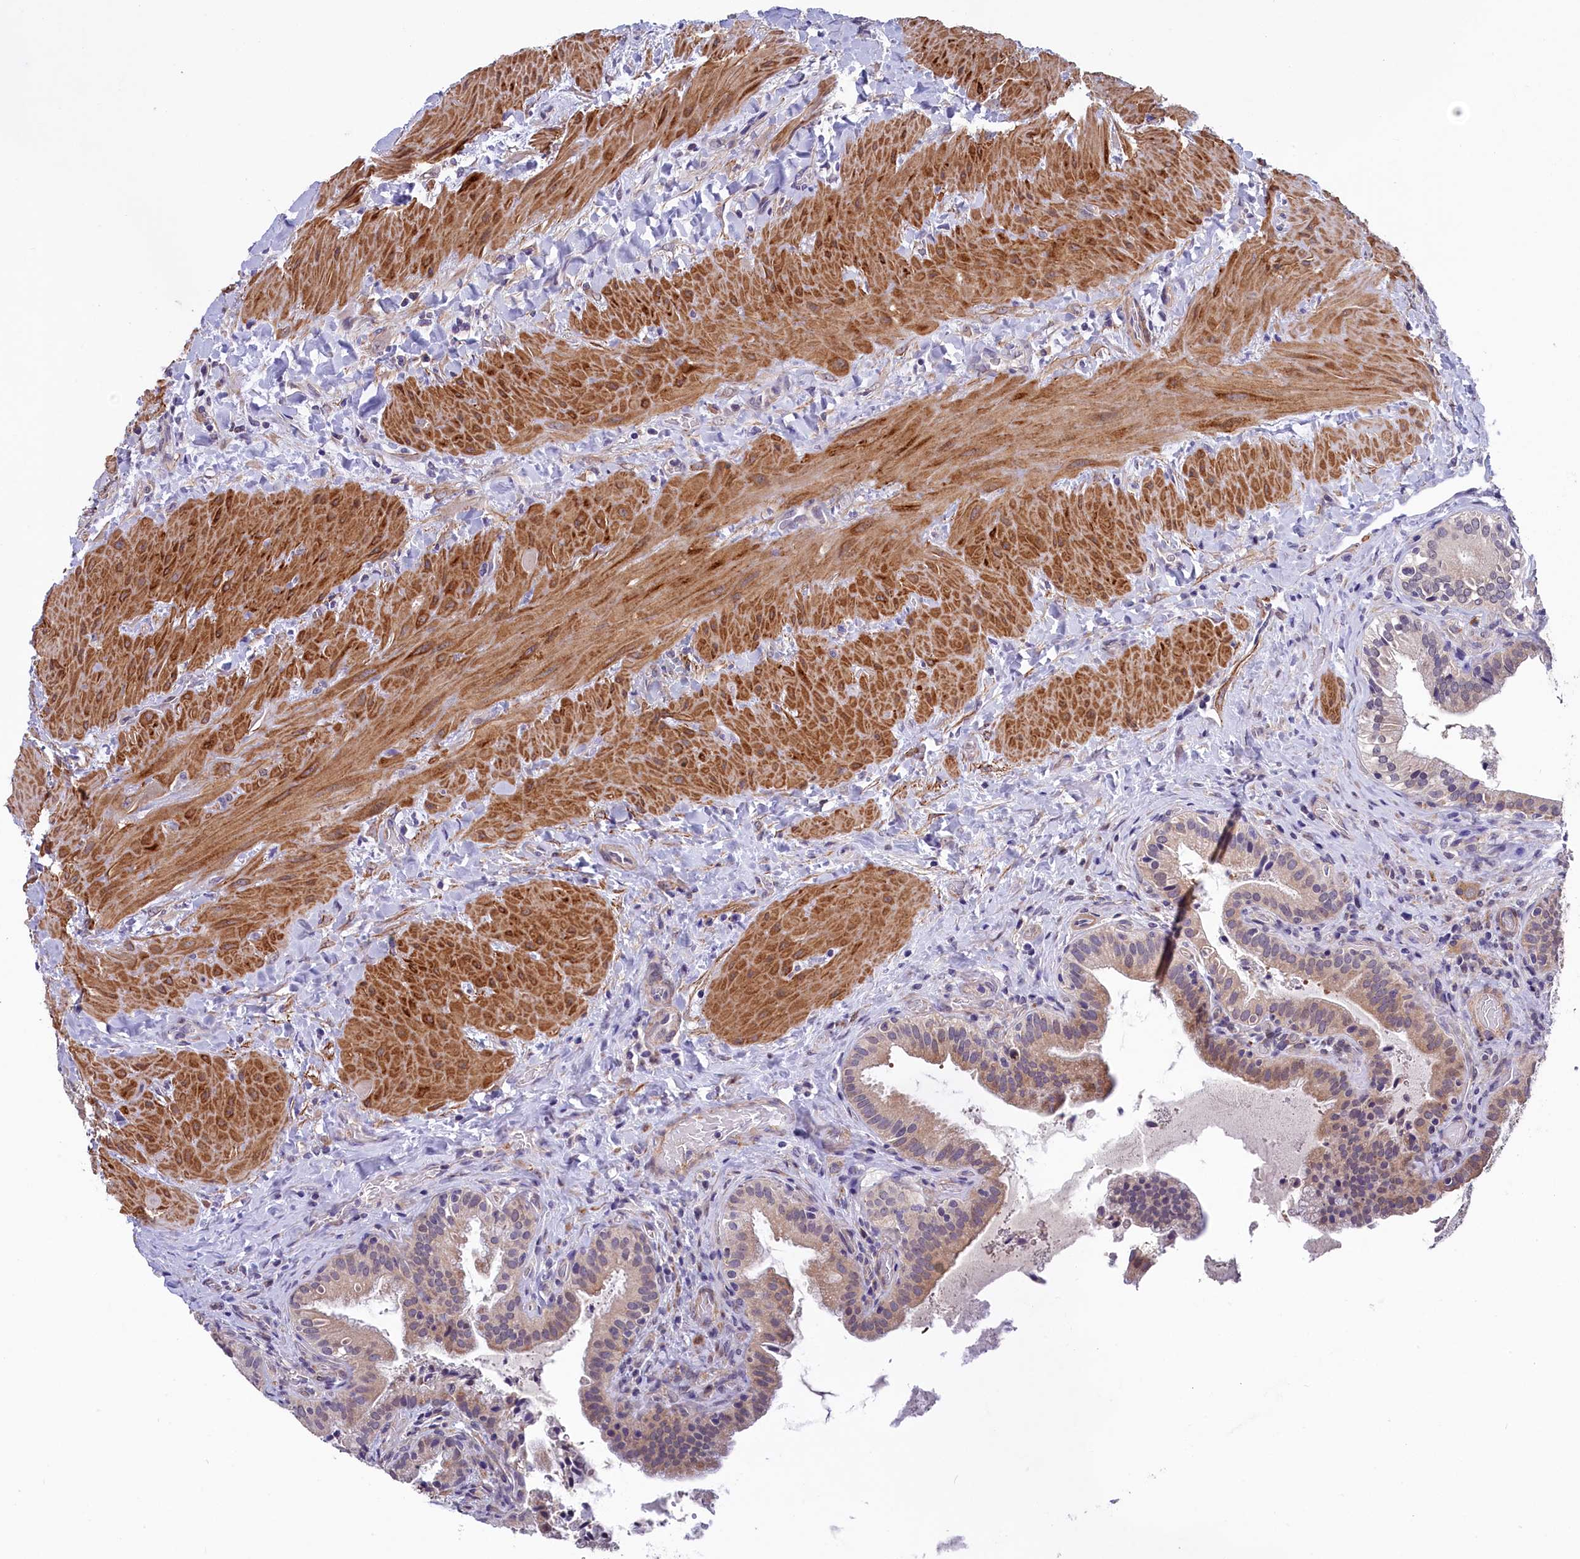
{"staining": {"intensity": "moderate", "quantity": "25%-75%", "location": "cytoplasmic/membranous"}, "tissue": "gallbladder", "cell_type": "Glandular cells", "image_type": "normal", "snomed": [{"axis": "morphology", "description": "Normal tissue, NOS"}, {"axis": "topography", "description": "Gallbladder"}], "caption": "The image shows staining of normal gallbladder, revealing moderate cytoplasmic/membranous protein expression (brown color) within glandular cells. (DAB (3,3'-diaminobenzidine) = brown stain, brightfield microscopy at high magnification).", "gene": "SLC39A6", "patient": {"sex": "male", "age": 24}}